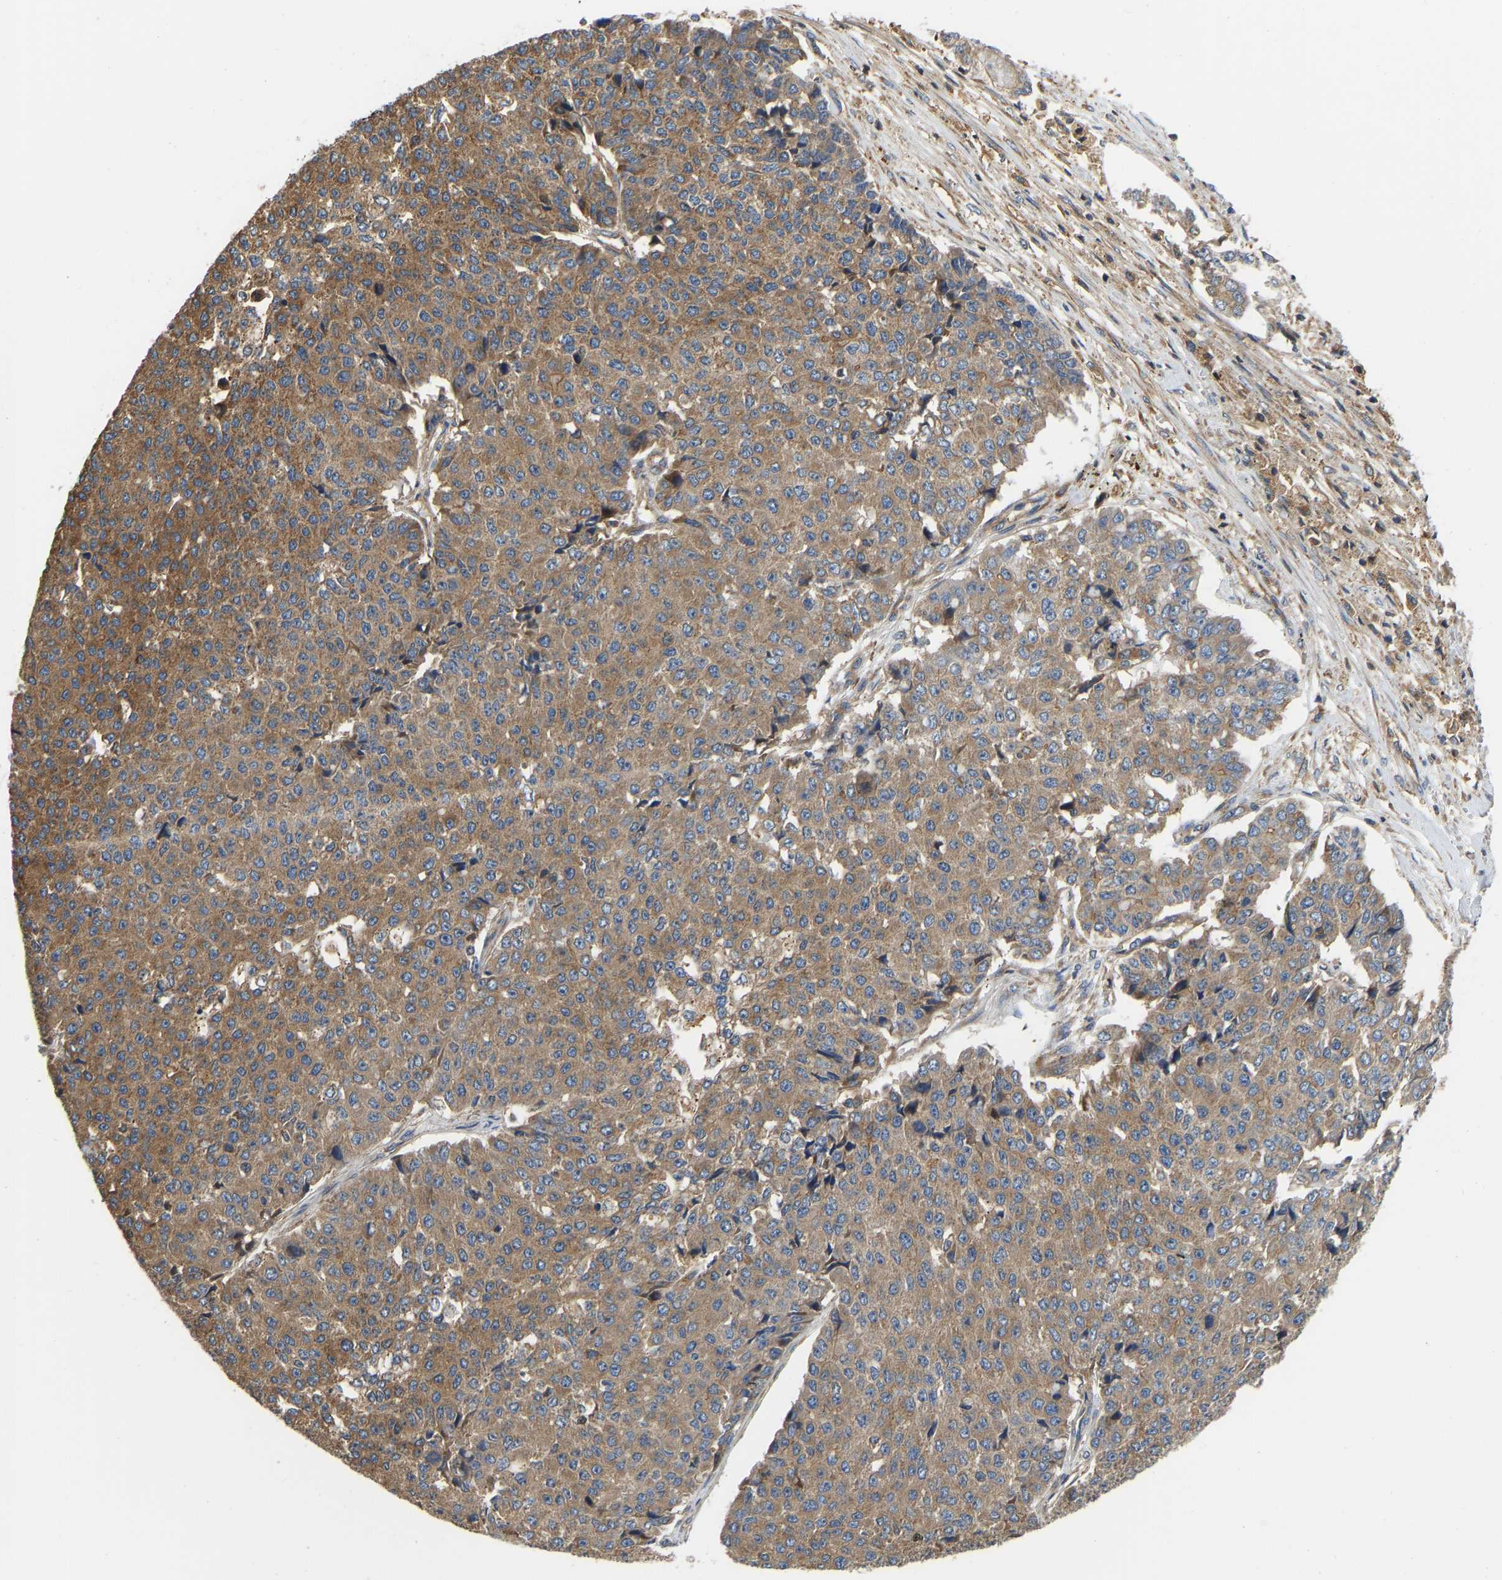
{"staining": {"intensity": "moderate", "quantity": ">75%", "location": "cytoplasmic/membranous"}, "tissue": "pancreatic cancer", "cell_type": "Tumor cells", "image_type": "cancer", "snomed": [{"axis": "morphology", "description": "Adenocarcinoma, NOS"}, {"axis": "topography", "description": "Pancreas"}], "caption": "Human pancreatic cancer stained with a brown dye demonstrates moderate cytoplasmic/membranous positive positivity in approximately >75% of tumor cells.", "gene": "FLNB", "patient": {"sex": "male", "age": 50}}